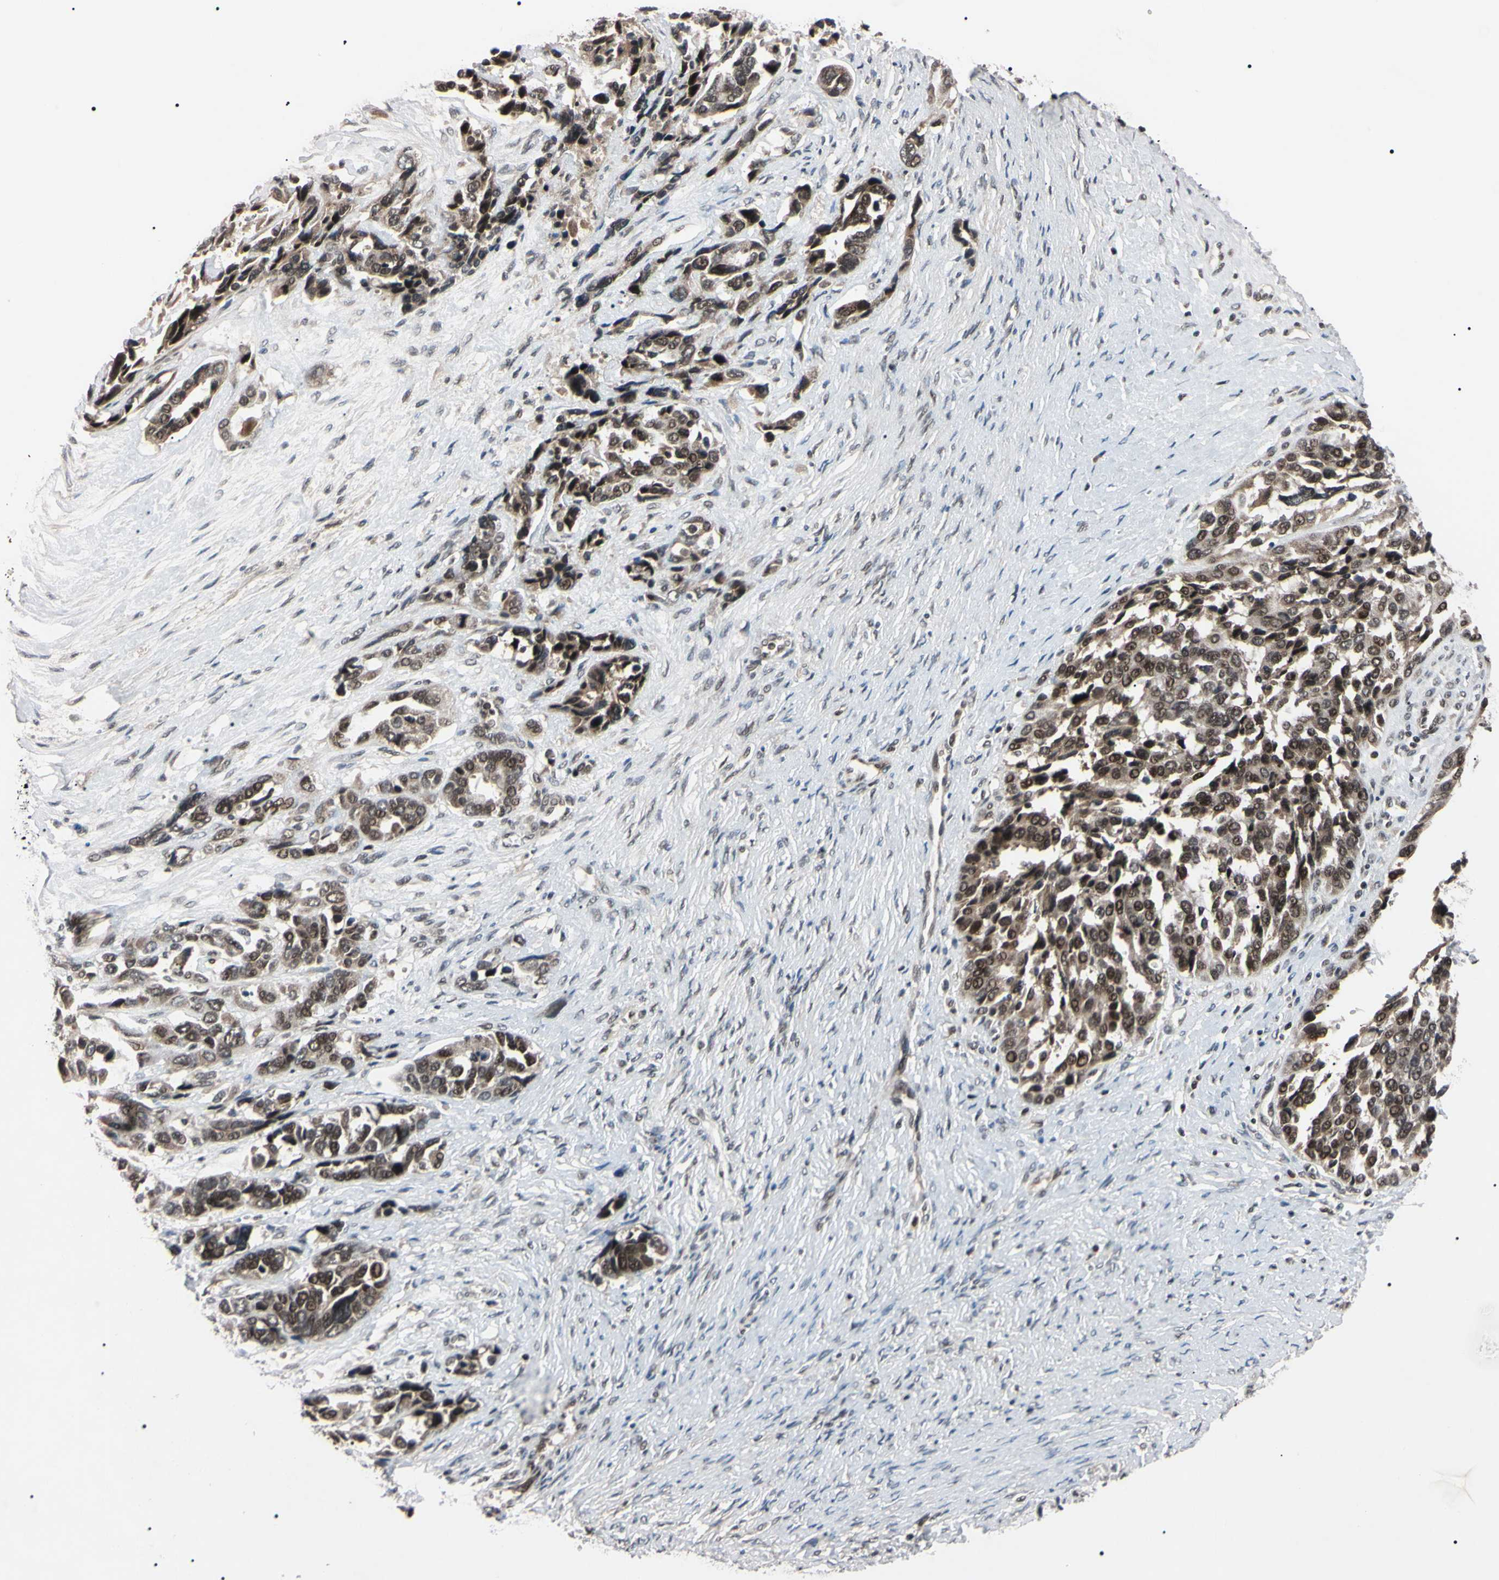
{"staining": {"intensity": "moderate", "quantity": ">75%", "location": "nuclear"}, "tissue": "ovarian cancer", "cell_type": "Tumor cells", "image_type": "cancer", "snomed": [{"axis": "morphology", "description": "Cystadenocarcinoma, serous, NOS"}, {"axis": "topography", "description": "Ovary"}], "caption": "A brown stain highlights moderate nuclear expression of a protein in human ovarian cancer tumor cells.", "gene": "YY1", "patient": {"sex": "female", "age": 44}}